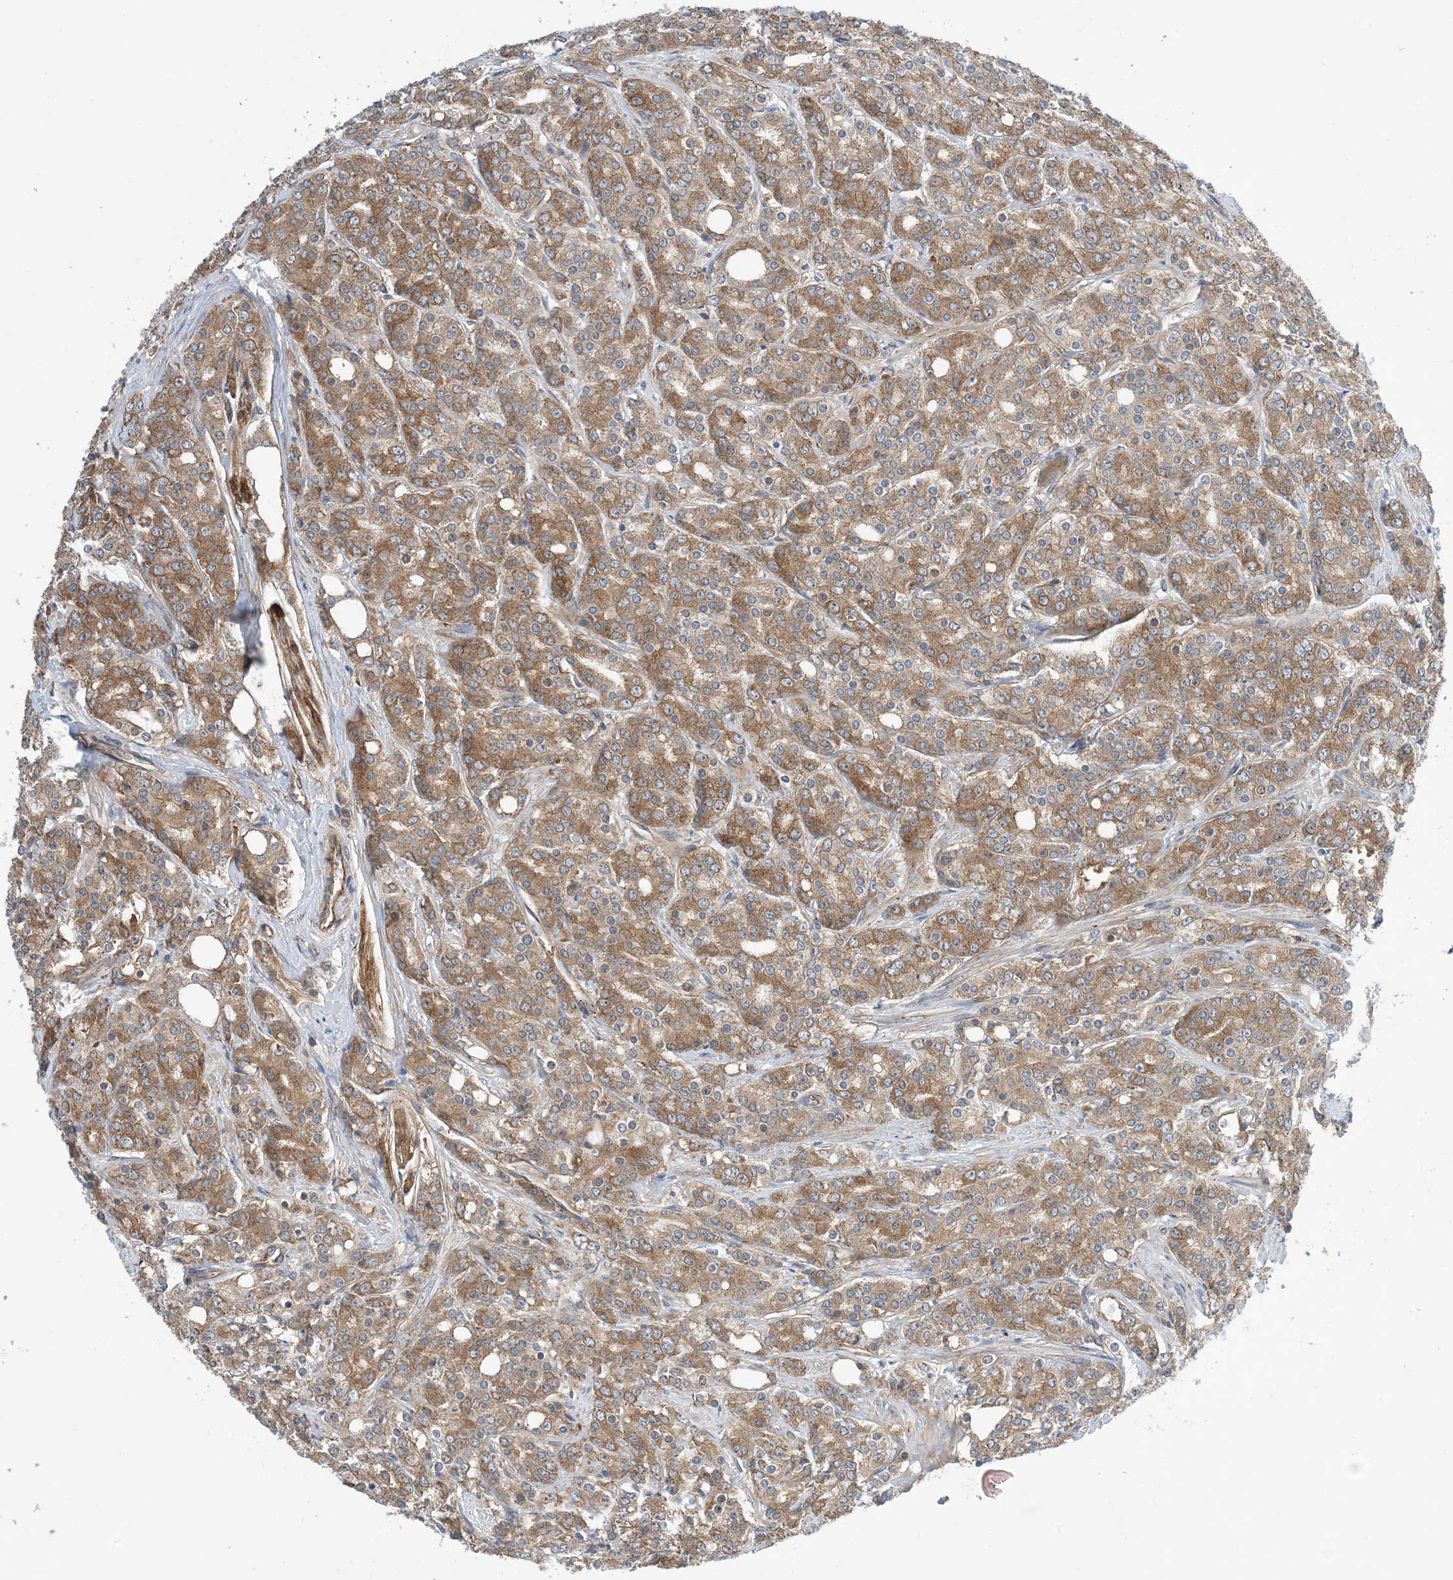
{"staining": {"intensity": "moderate", "quantity": ">75%", "location": "cytoplasmic/membranous"}, "tissue": "prostate cancer", "cell_type": "Tumor cells", "image_type": "cancer", "snomed": [{"axis": "morphology", "description": "Adenocarcinoma, High grade"}, {"axis": "topography", "description": "Prostate"}], "caption": "Prostate cancer stained with DAB (3,3'-diaminobenzidine) immunohistochemistry (IHC) displays medium levels of moderate cytoplasmic/membranous staining in approximately >75% of tumor cells.", "gene": "EHBP1", "patient": {"sex": "male", "age": 62}}